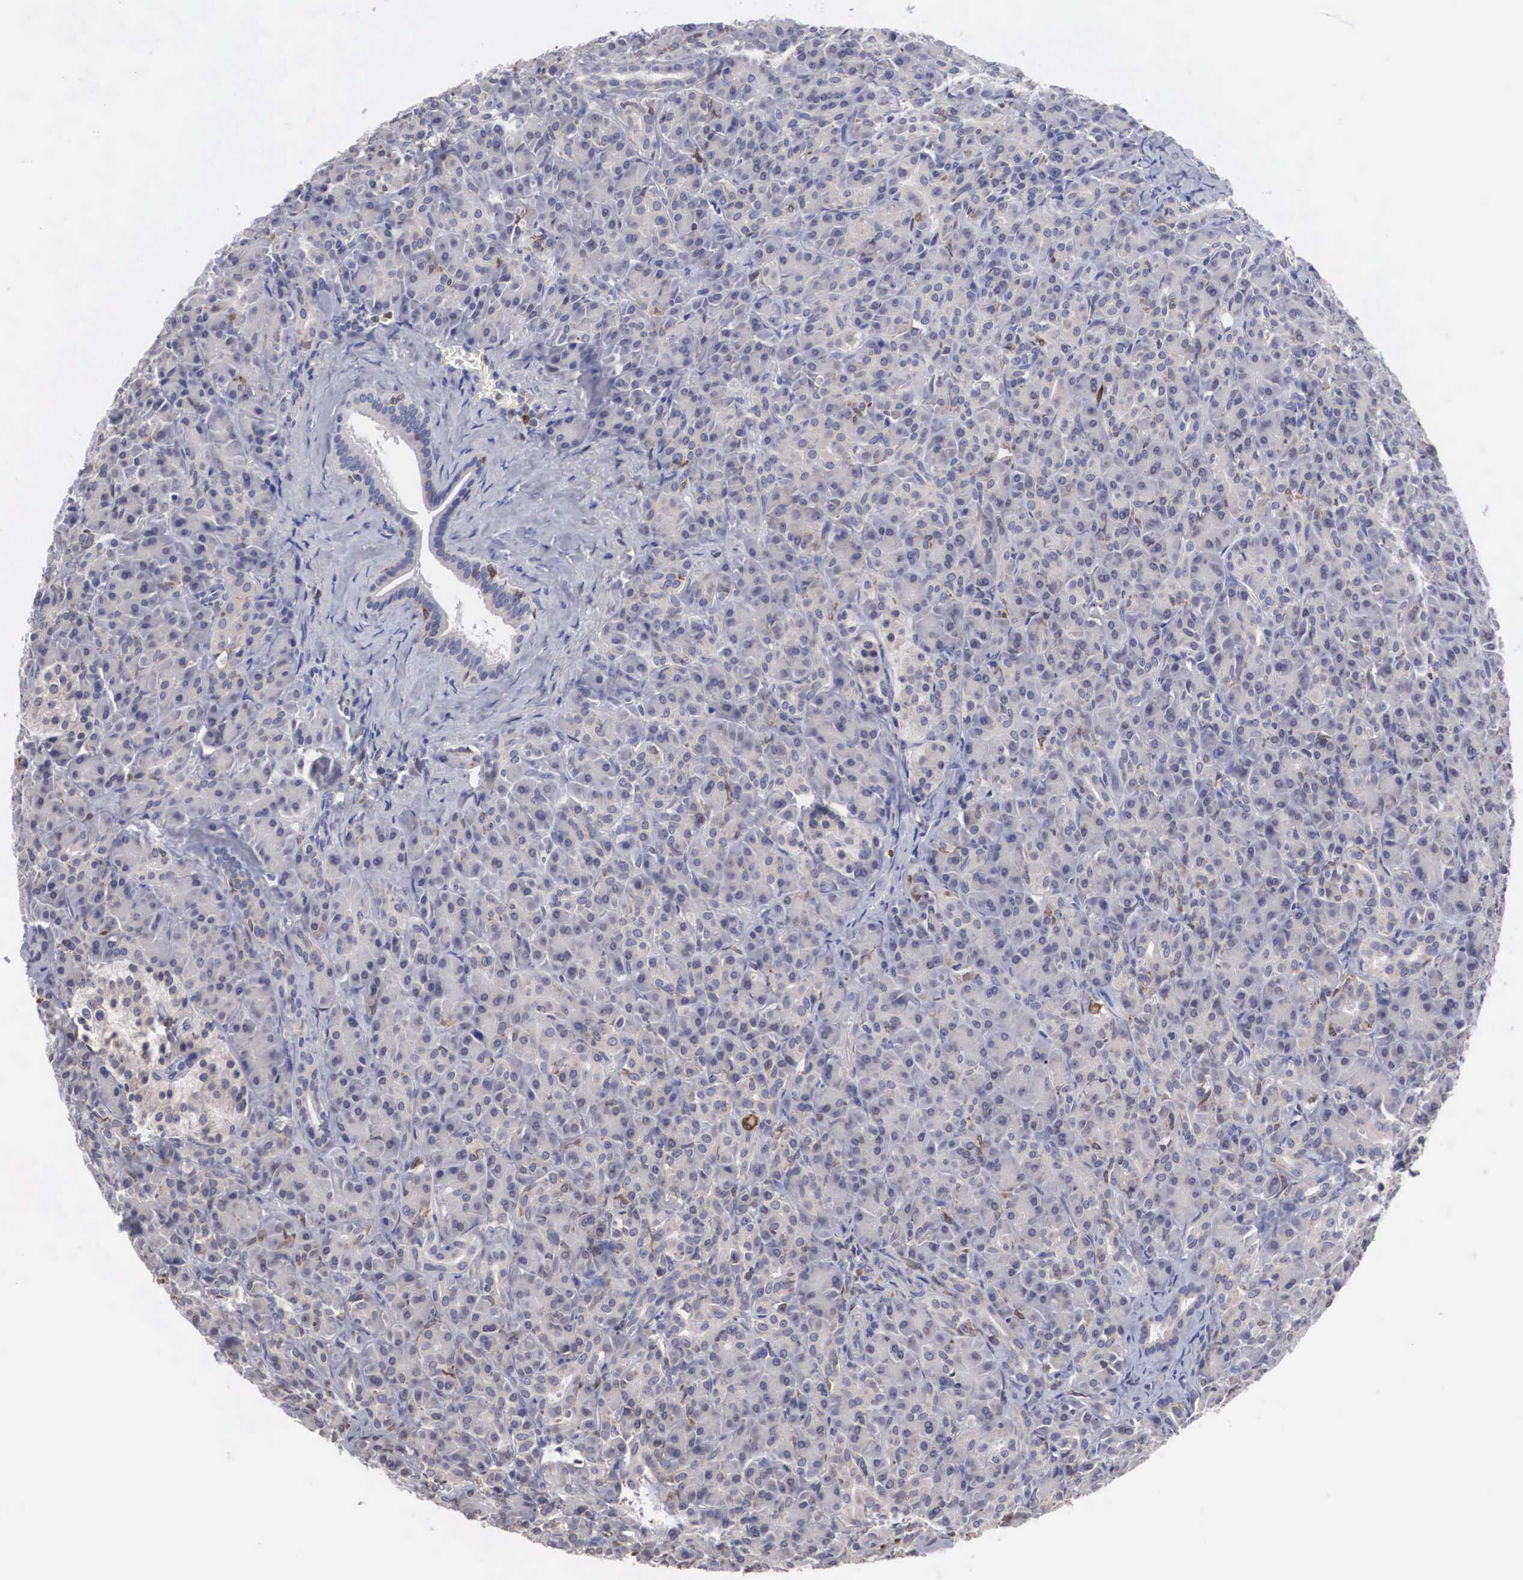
{"staining": {"intensity": "weak", "quantity": "<25%", "location": "cytoplasmic/membranous"}, "tissue": "pancreas", "cell_type": "Exocrine glandular cells", "image_type": "normal", "snomed": [{"axis": "morphology", "description": "Normal tissue, NOS"}, {"axis": "topography", "description": "Lymph node"}, {"axis": "topography", "description": "Pancreas"}], "caption": "The IHC photomicrograph has no significant positivity in exocrine glandular cells of pancreas. (IHC, brightfield microscopy, high magnification).", "gene": "HMOX1", "patient": {"sex": "male", "age": 59}}